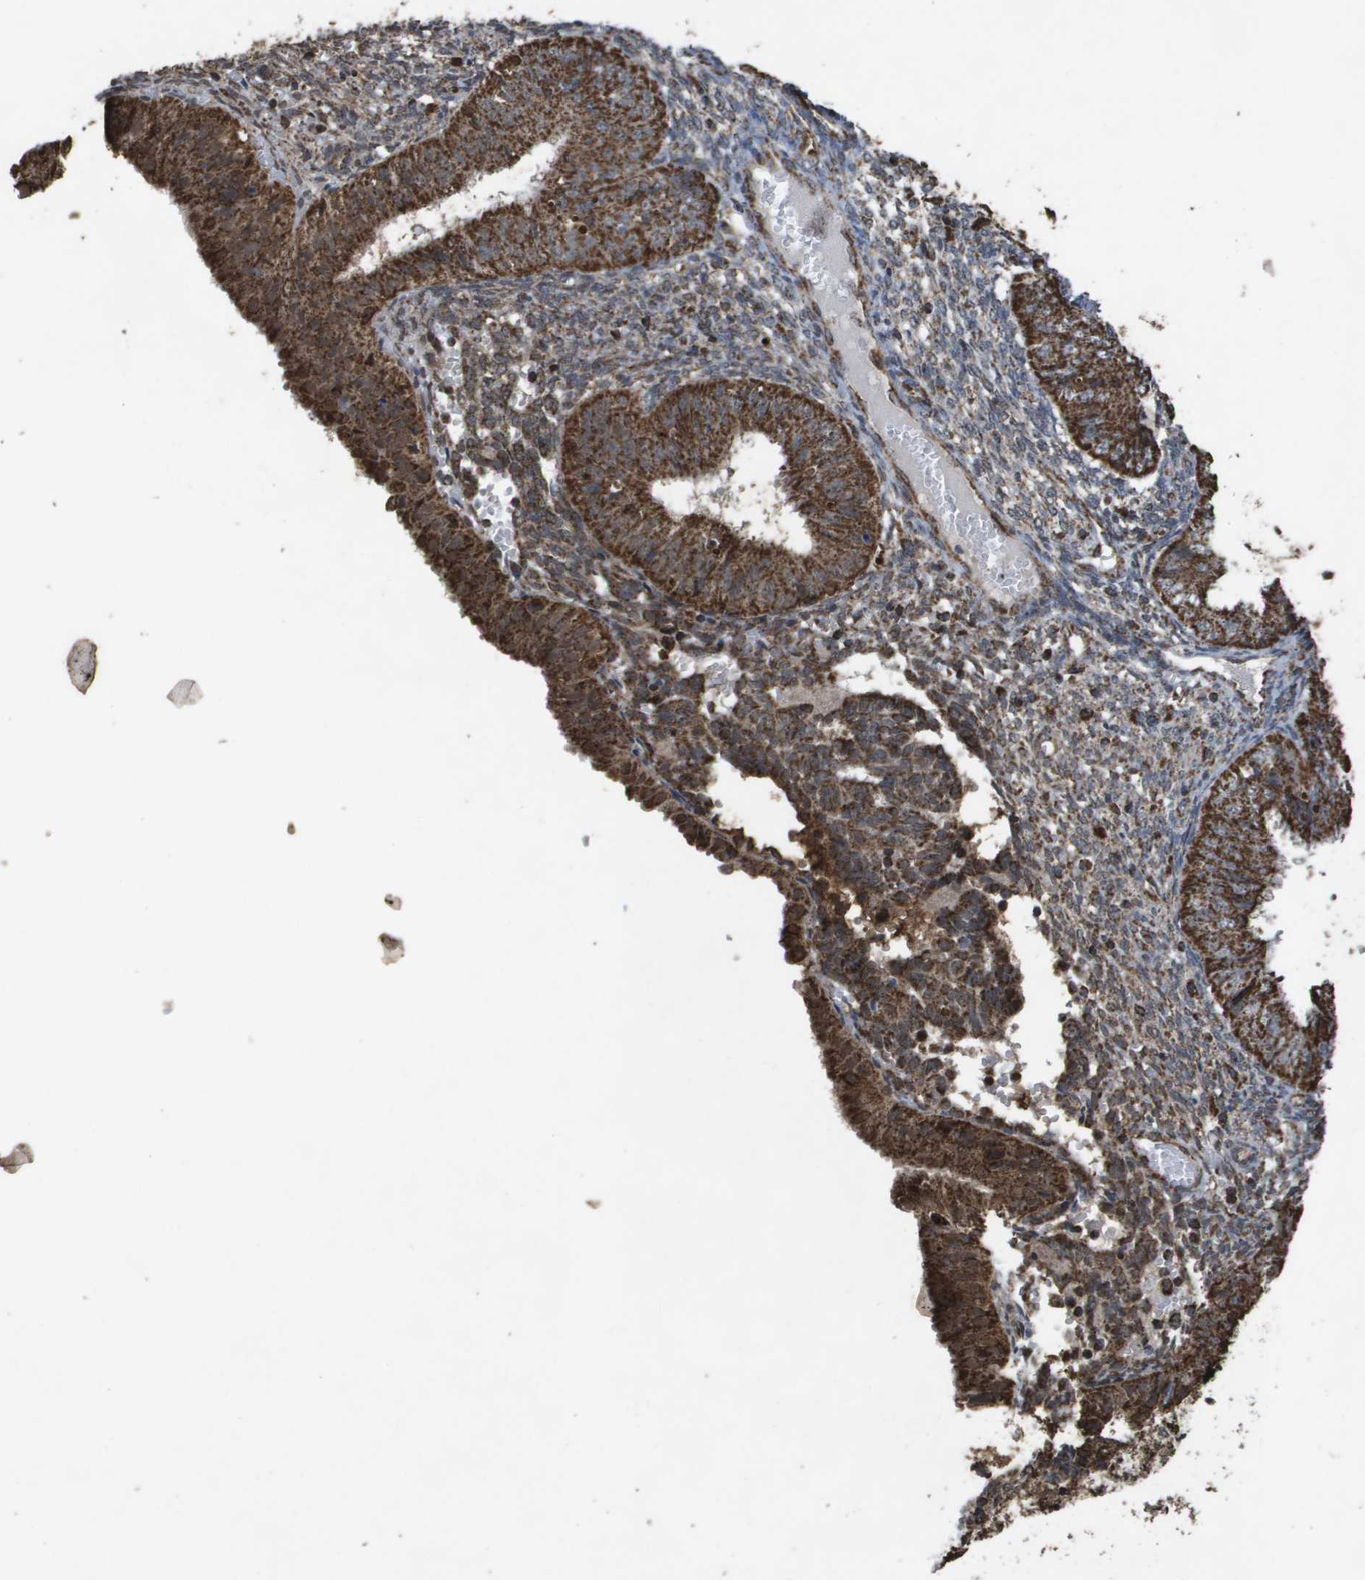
{"staining": {"intensity": "strong", "quantity": ">75%", "location": "cytoplasmic/membranous"}, "tissue": "endometrial cancer", "cell_type": "Tumor cells", "image_type": "cancer", "snomed": [{"axis": "morphology", "description": "Normal tissue, NOS"}, {"axis": "morphology", "description": "Adenocarcinoma, NOS"}, {"axis": "topography", "description": "Endometrium"}], "caption": "High-power microscopy captured an immunohistochemistry (IHC) micrograph of adenocarcinoma (endometrial), revealing strong cytoplasmic/membranous positivity in about >75% of tumor cells.", "gene": "HSPE1", "patient": {"sex": "female", "age": 53}}